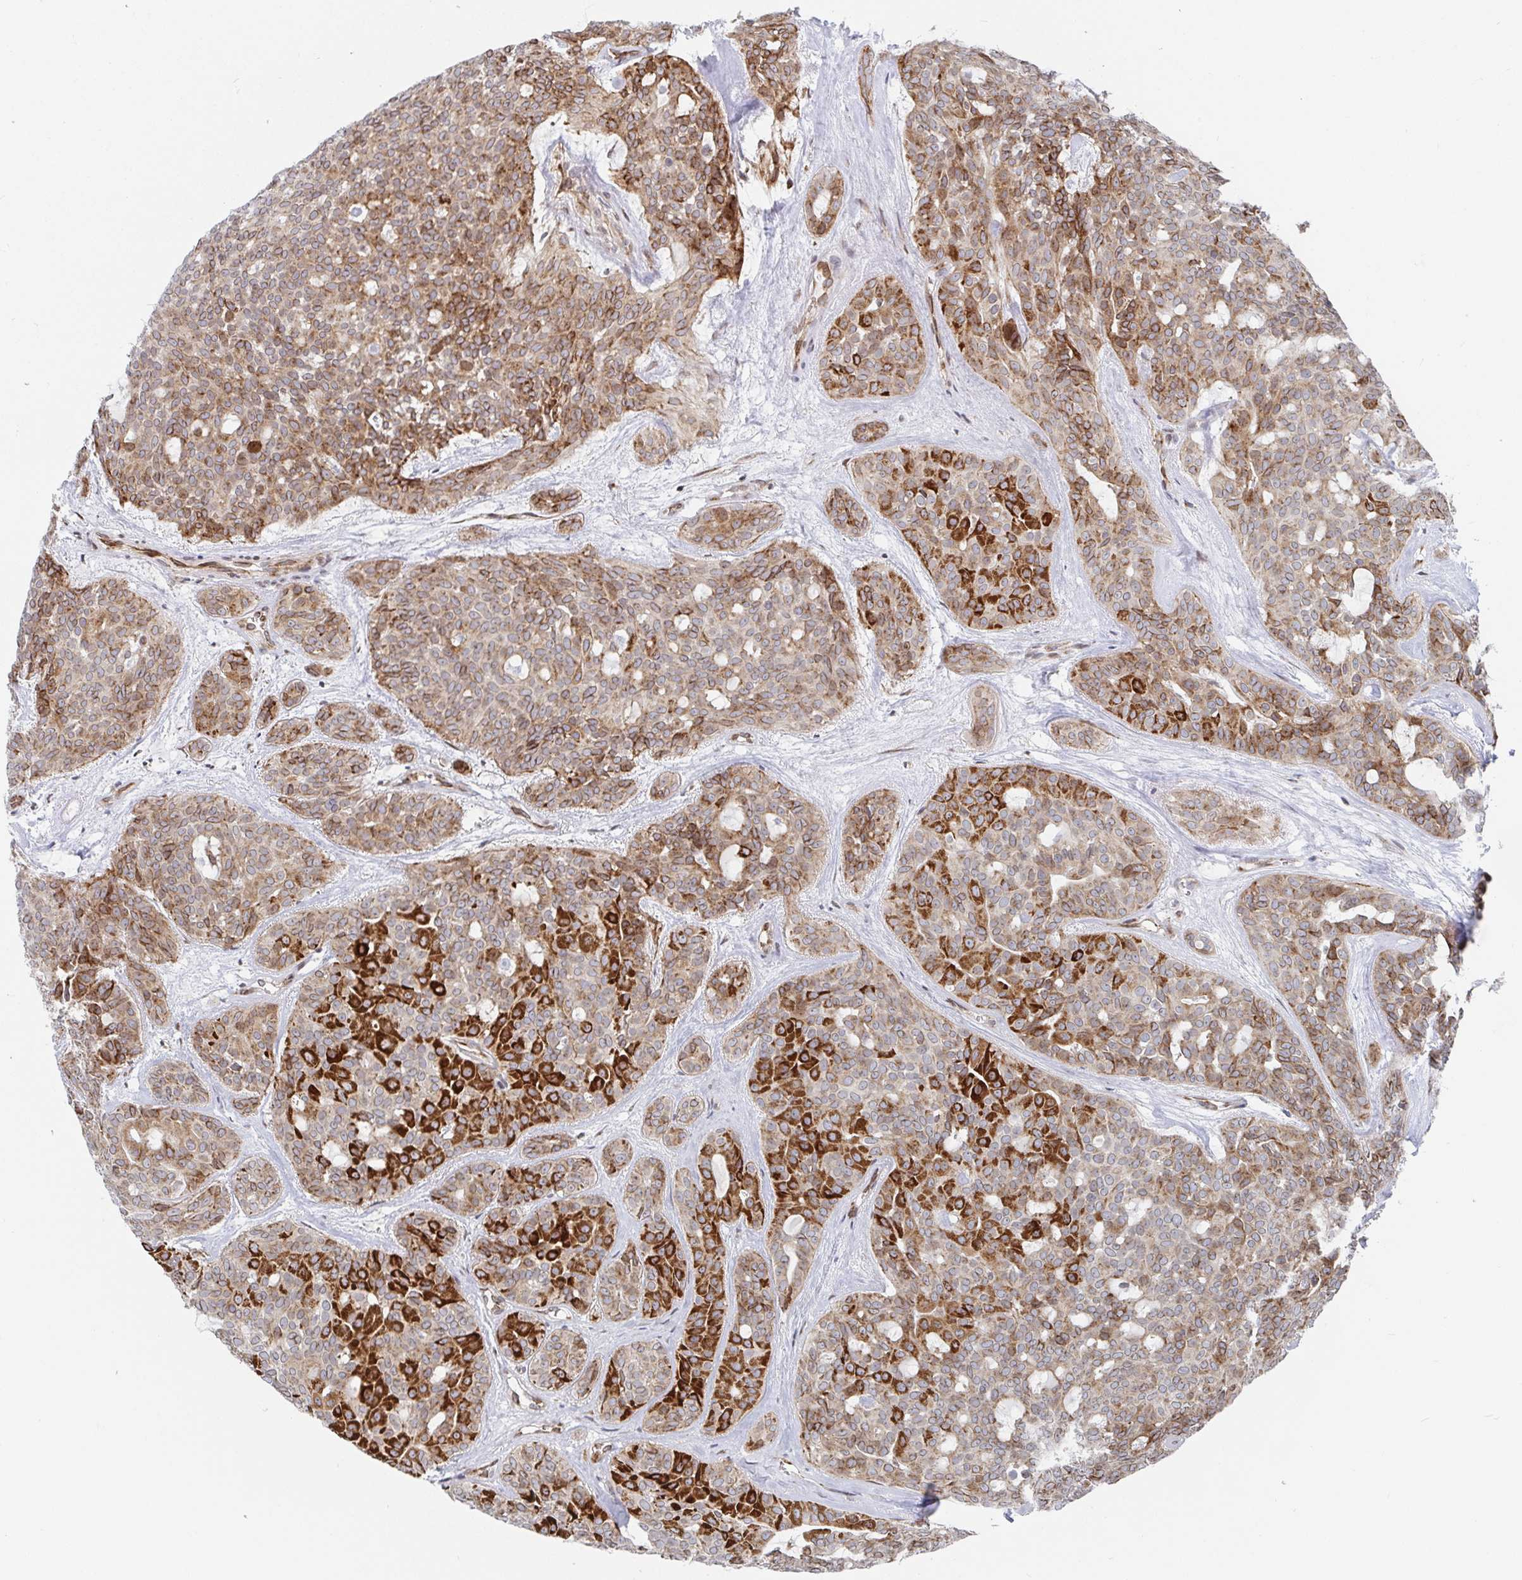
{"staining": {"intensity": "strong", "quantity": ">75%", "location": "cytoplasmic/membranous"}, "tissue": "head and neck cancer", "cell_type": "Tumor cells", "image_type": "cancer", "snomed": [{"axis": "morphology", "description": "Adenocarcinoma, NOS"}, {"axis": "topography", "description": "Head-Neck"}], "caption": "An image of human head and neck adenocarcinoma stained for a protein shows strong cytoplasmic/membranous brown staining in tumor cells.", "gene": "STARD8", "patient": {"sex": "male", "age": 66}}